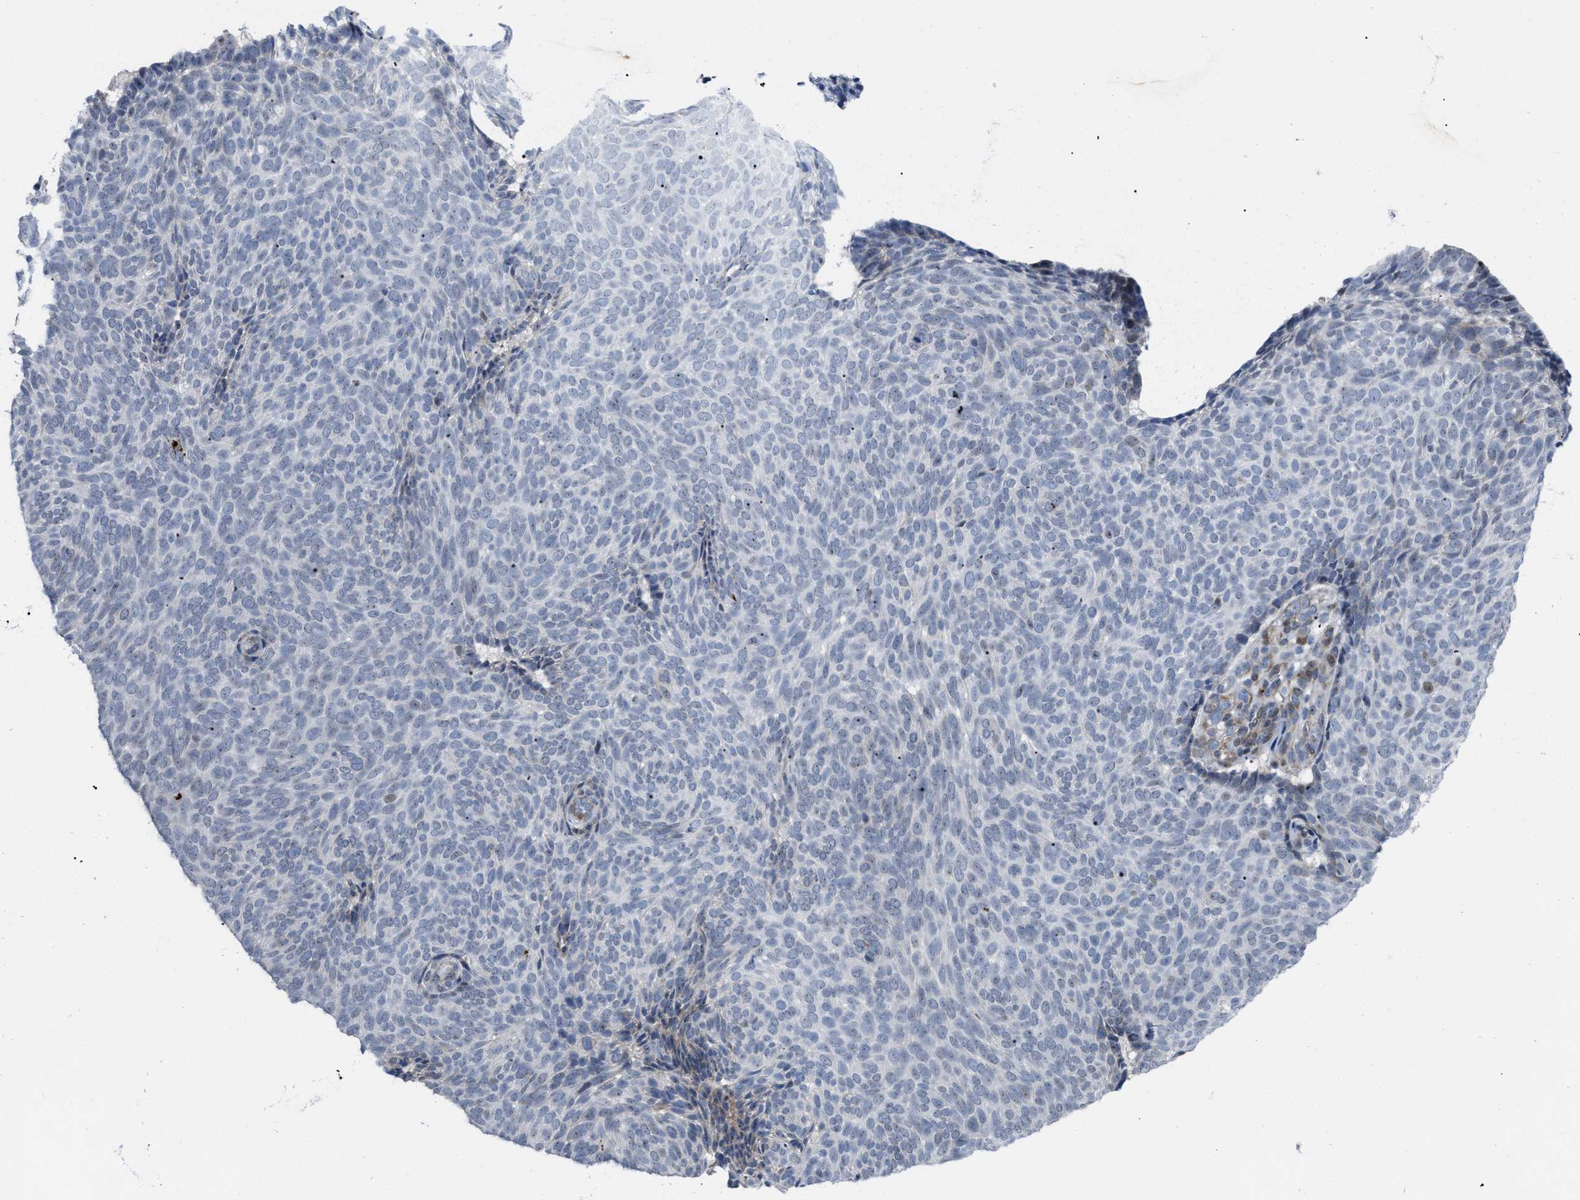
{"staining": {"intensity": "negative", "quantity": "none", "location": "none"}, "tissue": "skin cancer", "cell_type": "Tumor cells", "image_type": "cancer", "snomed": [{"axis": "morphology", "description": "Basal cell carcinoma"}, {"axis": "topography", "description": "Skin"}], "caption": "Immunohistochemistry (IHC) image of human basal cell carcinoma (skin) stained for a protein (brown), which displays no staining in tumor cells.", "gene": "POLR1F", "patient": {"sex": "male", "age": 61}}